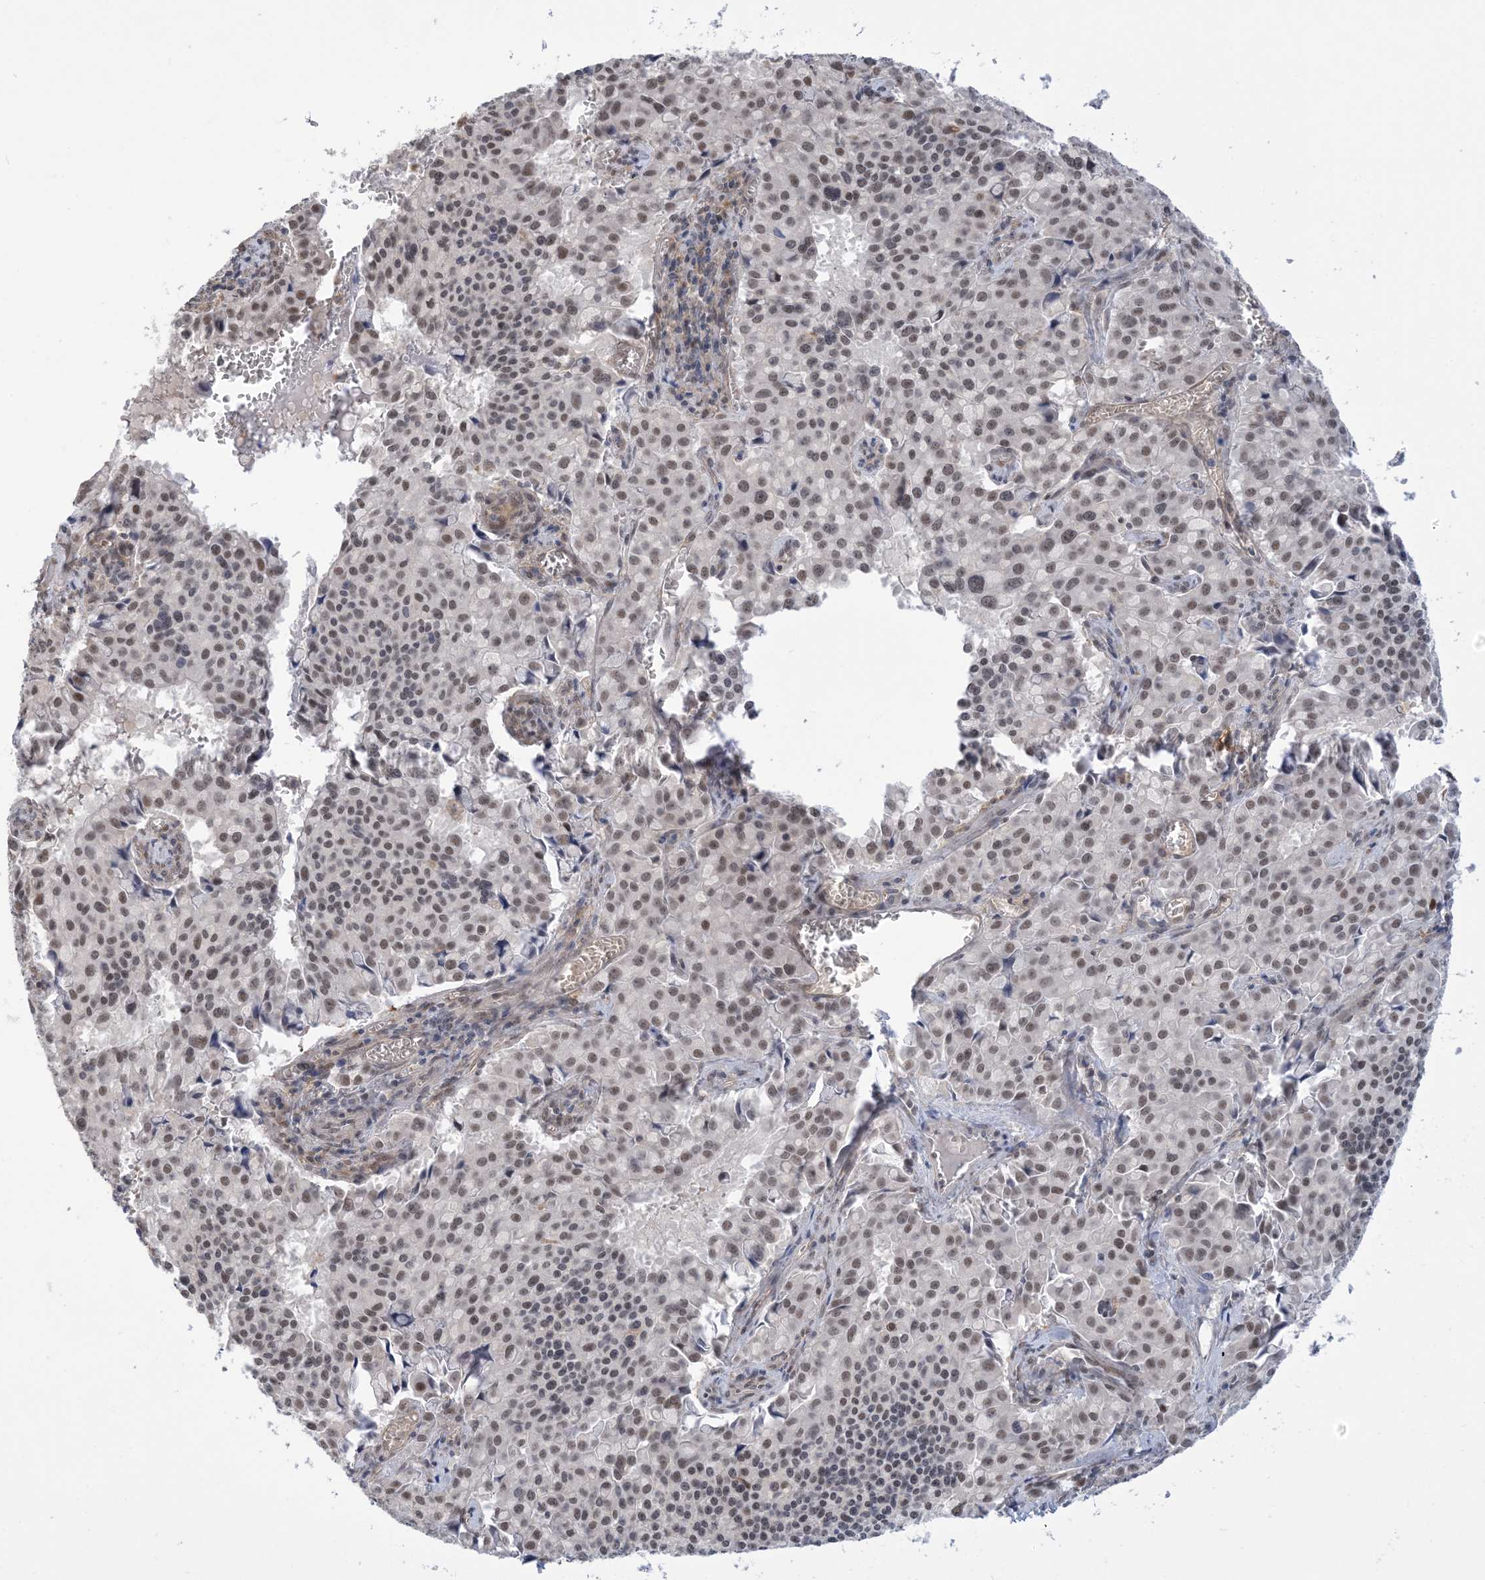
{"staining": {"intensity": "moderate", "quantity": "25%-75%", "location": "nuclear"}, "tissue": "pancreatic cancer", "cell_type": "Tumor cells", "image_type": "cancer", "snomed": [{"axis": "morphology", "description": "Adenocarcinoma, NOS"}, {"axis": "topography", "description": "Pancreas"}], "caption": "Protein staining reveals moderate nuclear staining in approximately 25%-75% of tumor cells in adenocarcinoma (pancreatic). The protein is shown in brown color, while the nuclei are stained blue.", "gene": "ZNF8", "patient": {"sex": "male", "age": 65}}